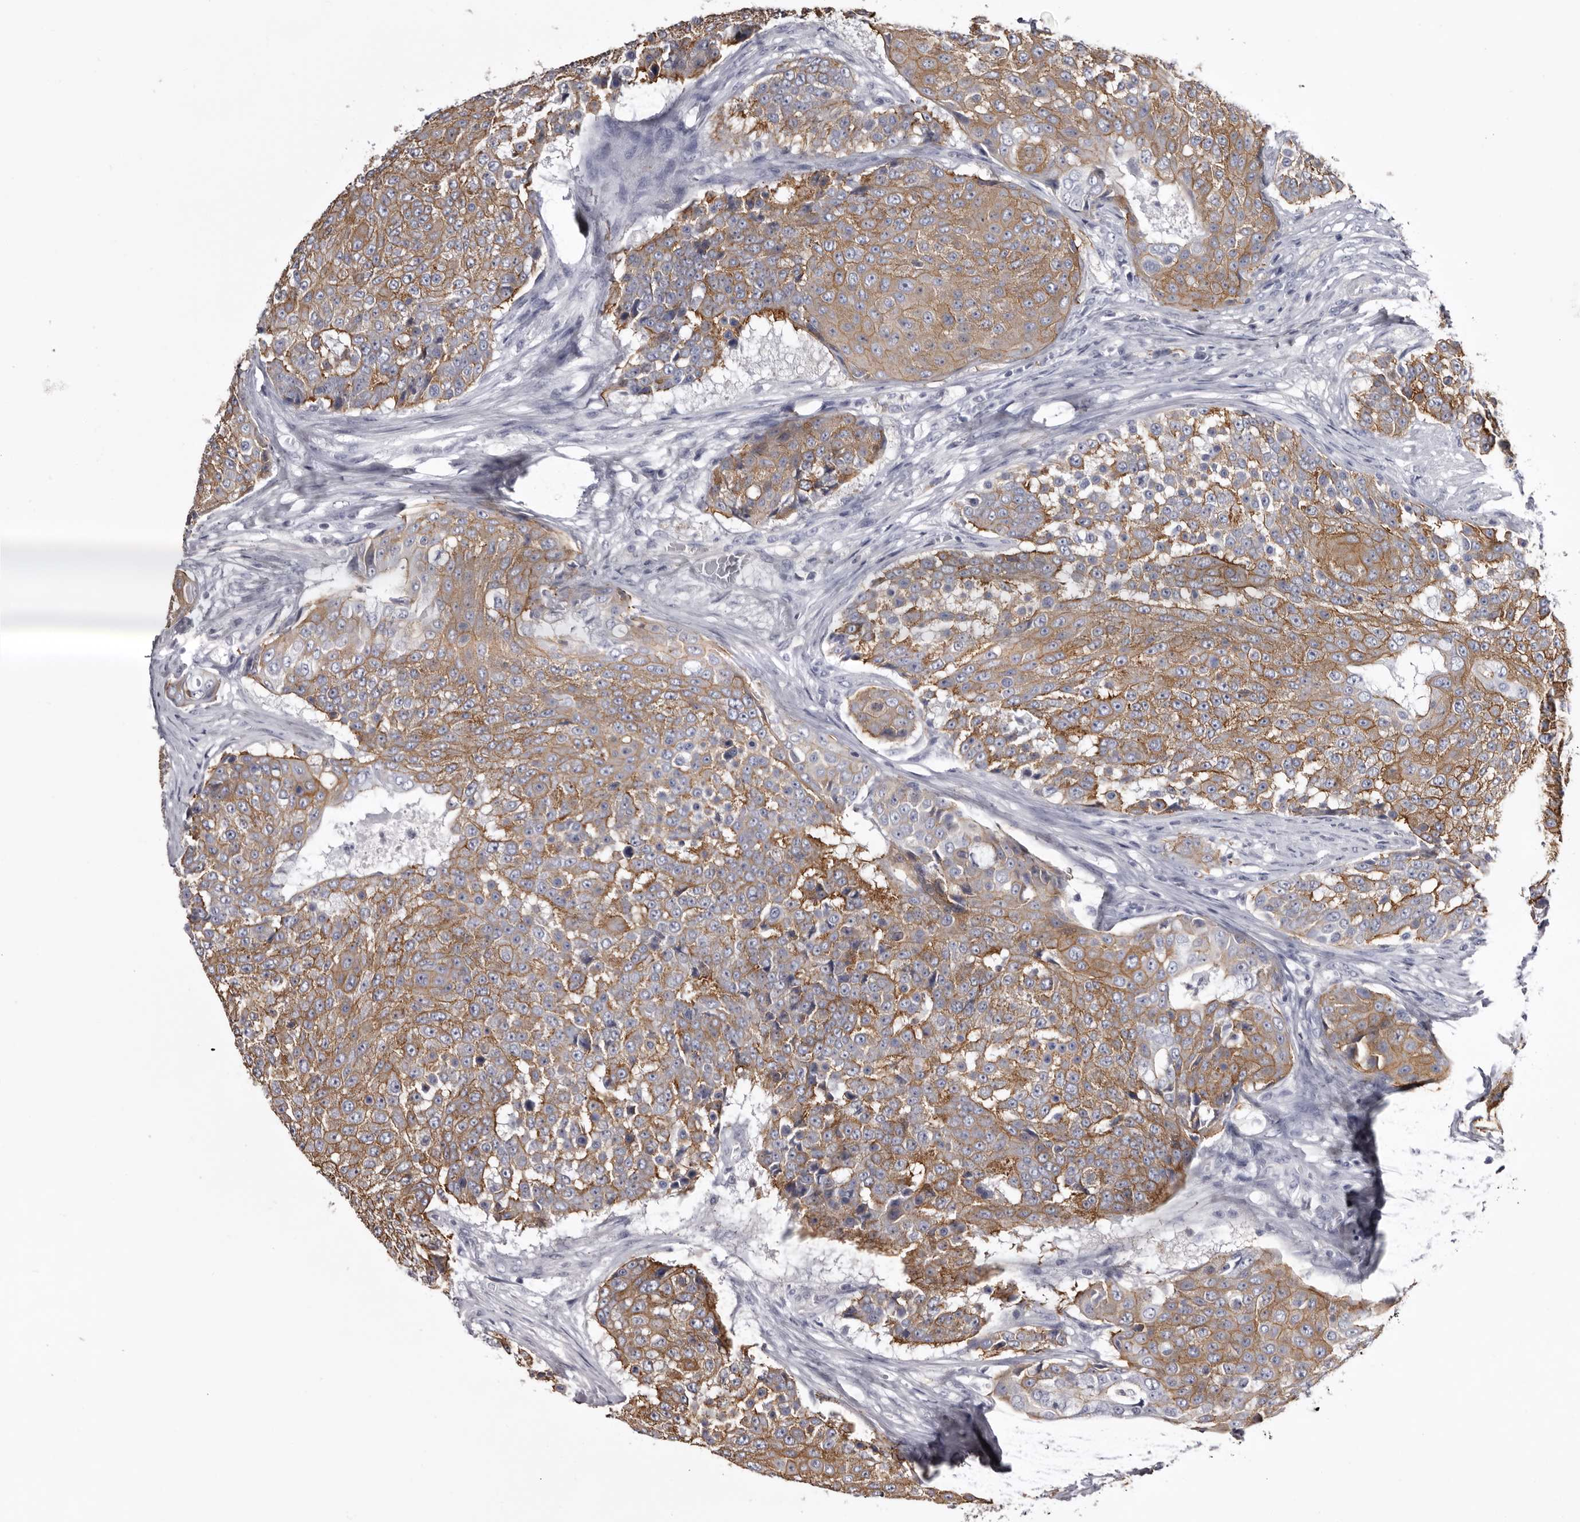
{"staining": {"intensity": "moderate", "quantity": ">75%", "location": "cytoplasmic/membranous"}, "tissue": "urothelial cancer", "cell_type": "Tumor cells", "image_type": "cancer", "snomed": [{"axis": "morphology", "description": "Urothelial carcinoma, High grade"}, {"axis": "topography", "description": "Urinary bladder"}], "caption": "The immunohistochemical stain highlights moderate cytoplasmic/membranous expression in tumor cells of urothelial cancer tissue. The protein of interest is stained brown, and the nuclei are stained in blue (DAB IHC with brightfield microscopy, high magnification).", "gene": "LAD1", "patient": {"sex": "female", "age": 63}}